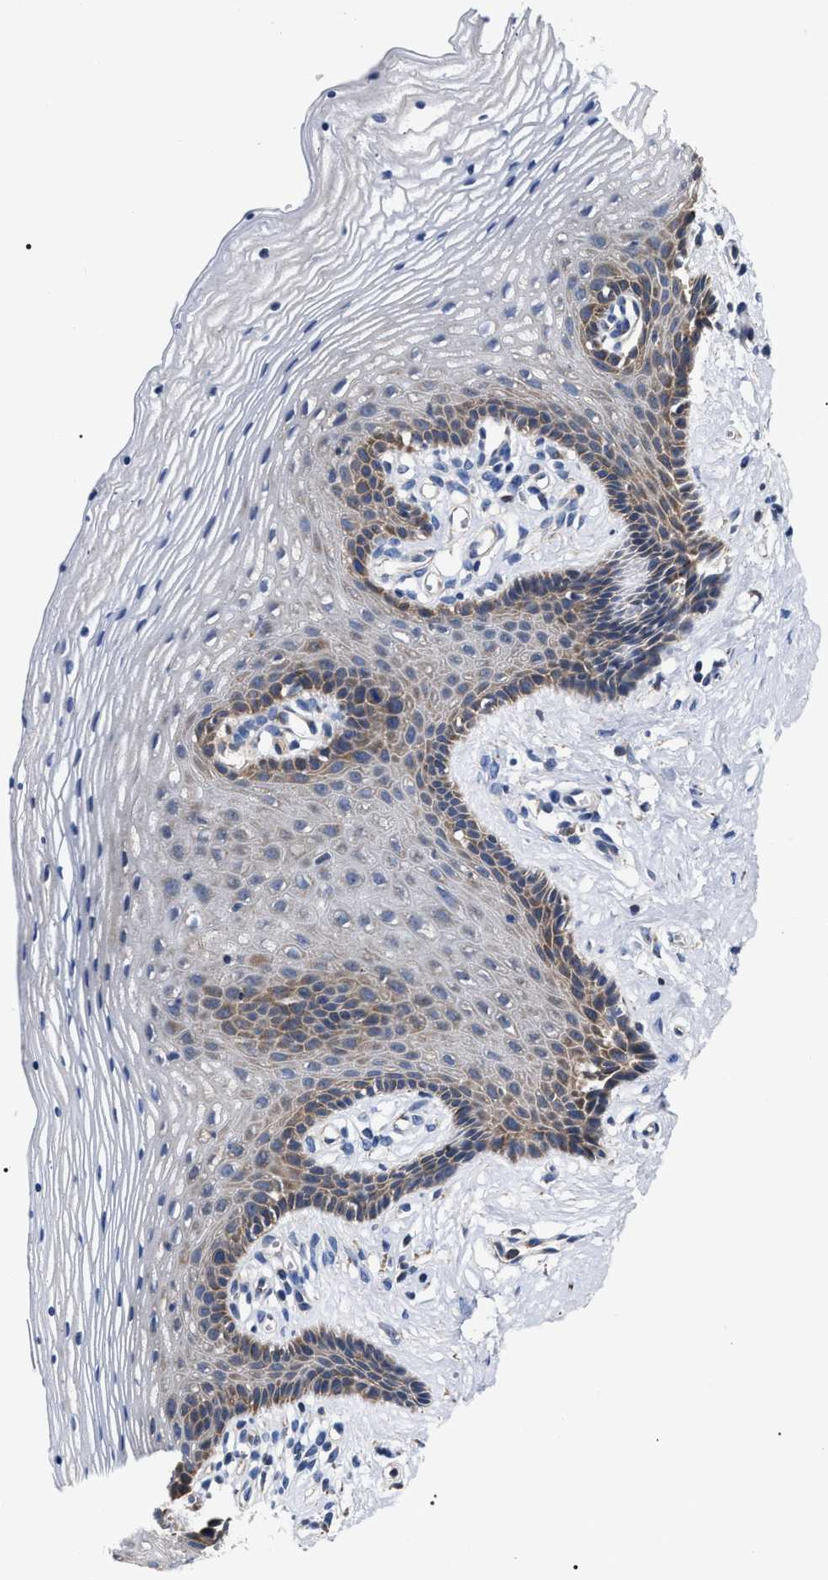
{"staining": {"intensity": "moderate", "quantity": "25%-75%", "location": "cytoplasmic/membranous"}, "tissue": "vagina", "cell_type": "Squamous epithelial cells", "image_type": "normal", "snomed": [{"axis": "morphology", "description": "Normal tissue, NOS"}, {"axis": "topography", "description": "Vagina"}], "caption": "Vagina stained with a protein marker shows moderate staining in squamous epithelial cells.", "gene": "MACC1", "patient": {"sex": "female", "age": 32}}